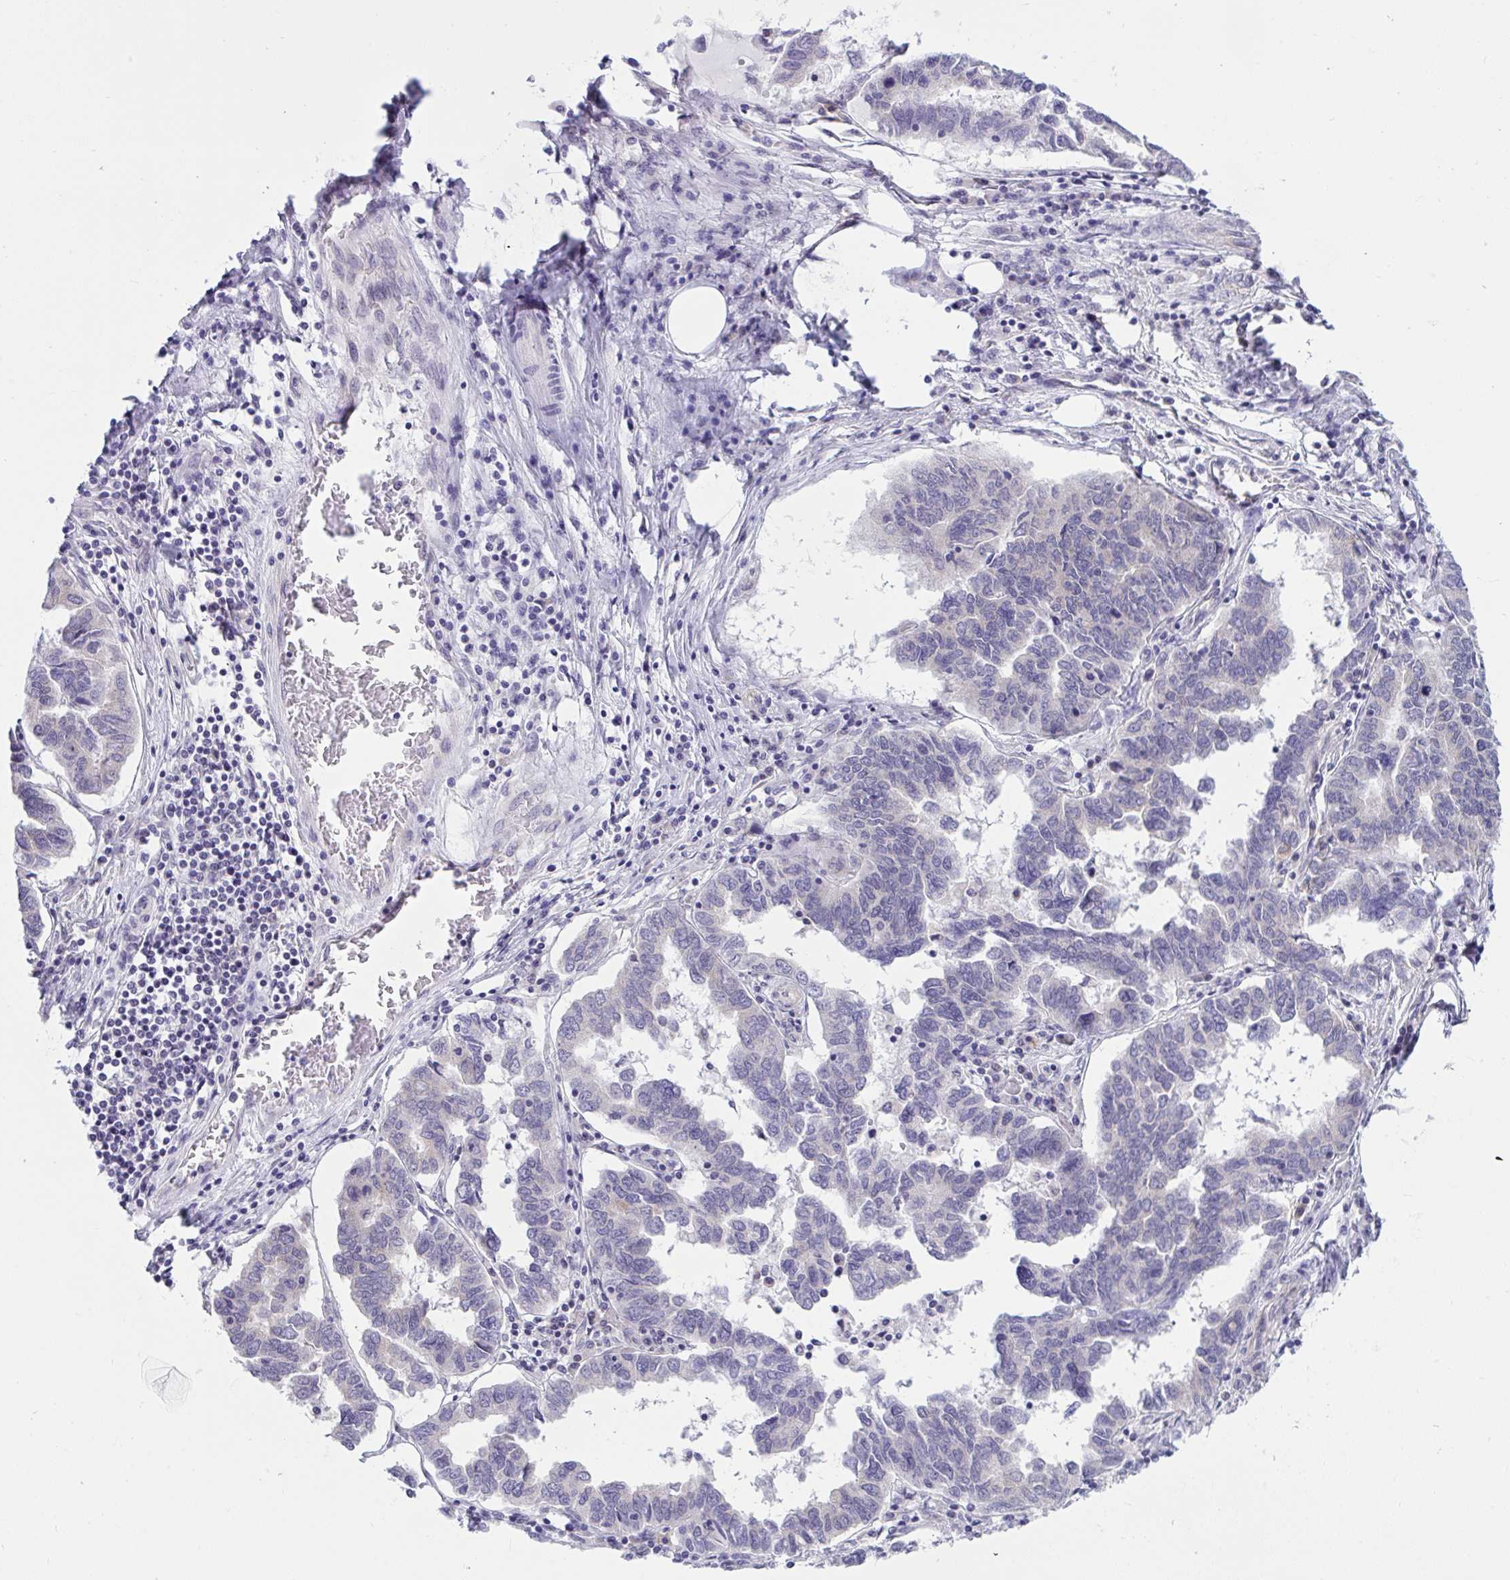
{"staining": {"intensity": "negative", "quantity": "none", "location": "none"}, "tissue": "ovarian cancer", "cell_type": "Tumor cells", "image_type": "cancer", "snomed": [{"axis": "morphology", "description": "Cystadenocarcinoma, serous, NOS"}, {"axis": "topography", "description": "Ovary"}], "caption": "Tumor cells show no significant staining in ovarian cancer.", "gene": "CAMLG", "patient": {"sex": "female", "age": 64}}